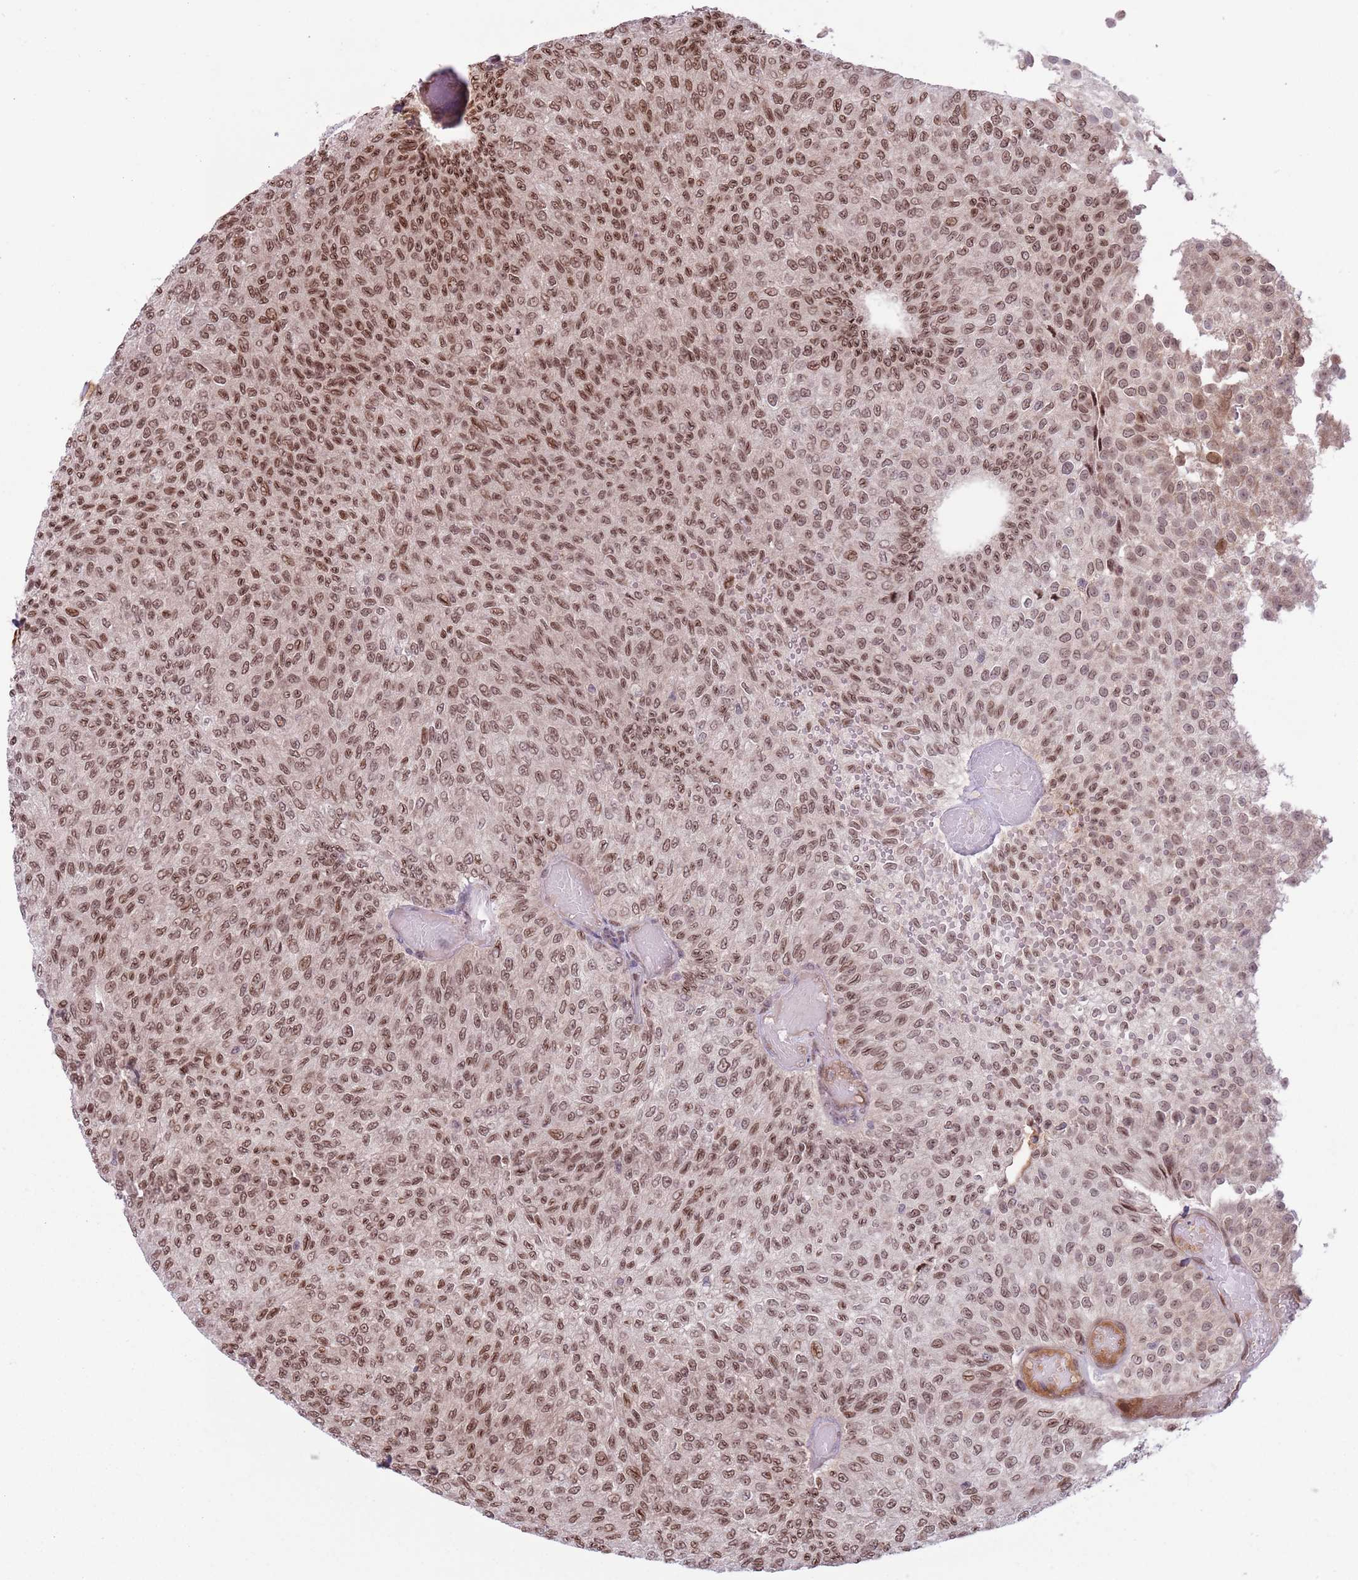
{"staining": {"intensity": "moderate", "quantity": ">75%", "location": "nuclear"}, "tissue": "urothelial cancer", "cell_type": "Tumor cells", "image_type": "cancer", "snomed": [{"axis": "morphology", "description": "Urothelial carcinoma, Low grade"}, {"axis": "topography", "description": "Urinary bladder"}], "caption": "Immunohistochemistry (IHC) micrograph of neoplastic tissue: human urothelial cancer stained using IHC shows medium levels of moderate protein expression localized specifically in the nuclear of tumor cells, appearing as a nuclear brown color.", "gene": "SIPA1L3", "patient": {"sex": "male", "age": 78}}